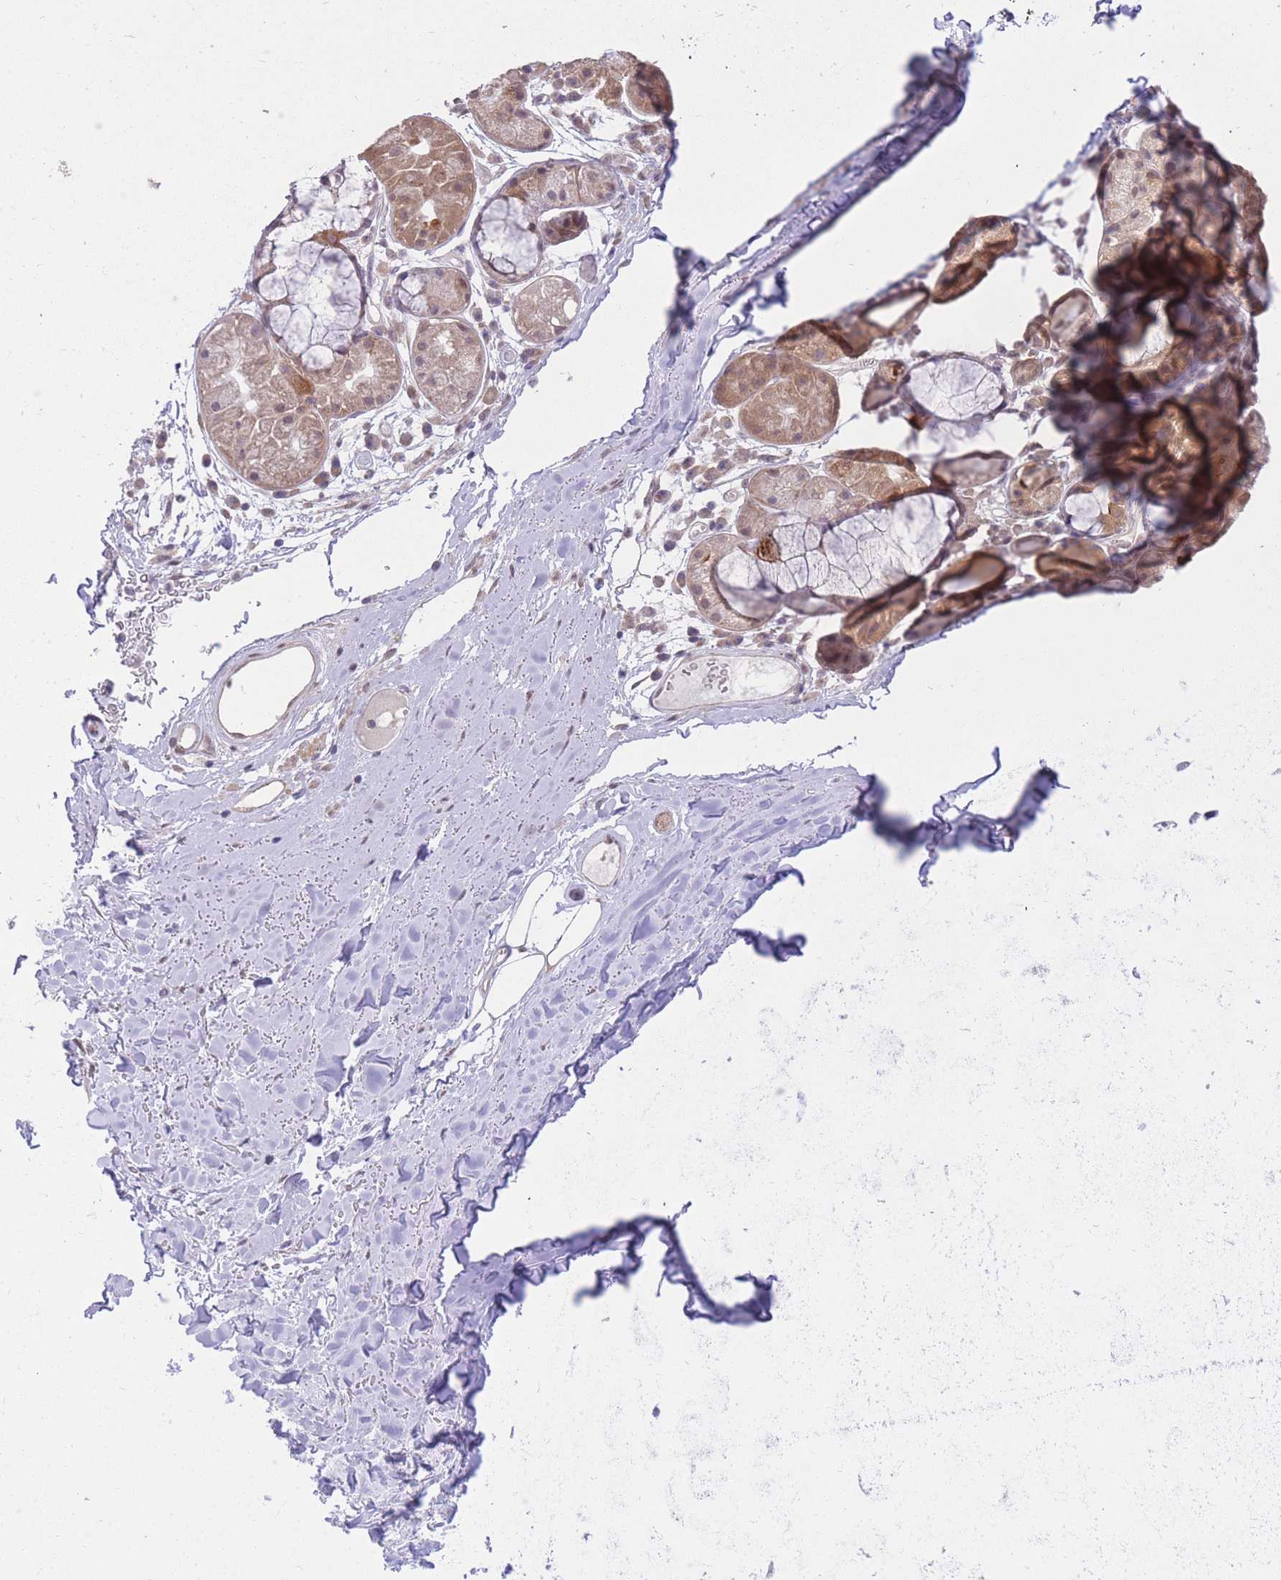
{"staining": {"intensity": "negative", "quantity": "none", "location": "none"}, "tissue": "adipose tissue", "cell_type": "Adipocytes", "image_type": "normal", "snomed": [{"axis": "morphology", "description": "Normal tissue, NOS"}, {"axis": "topography", "description": "Cartilage tissue"}], "caption": "IHC of normal adipose tissue reveals no expression in adipocytes. Nuclei are stained in blue.", "gene": "ELOA2", "patient": {"sex": "male", "age": 80}}